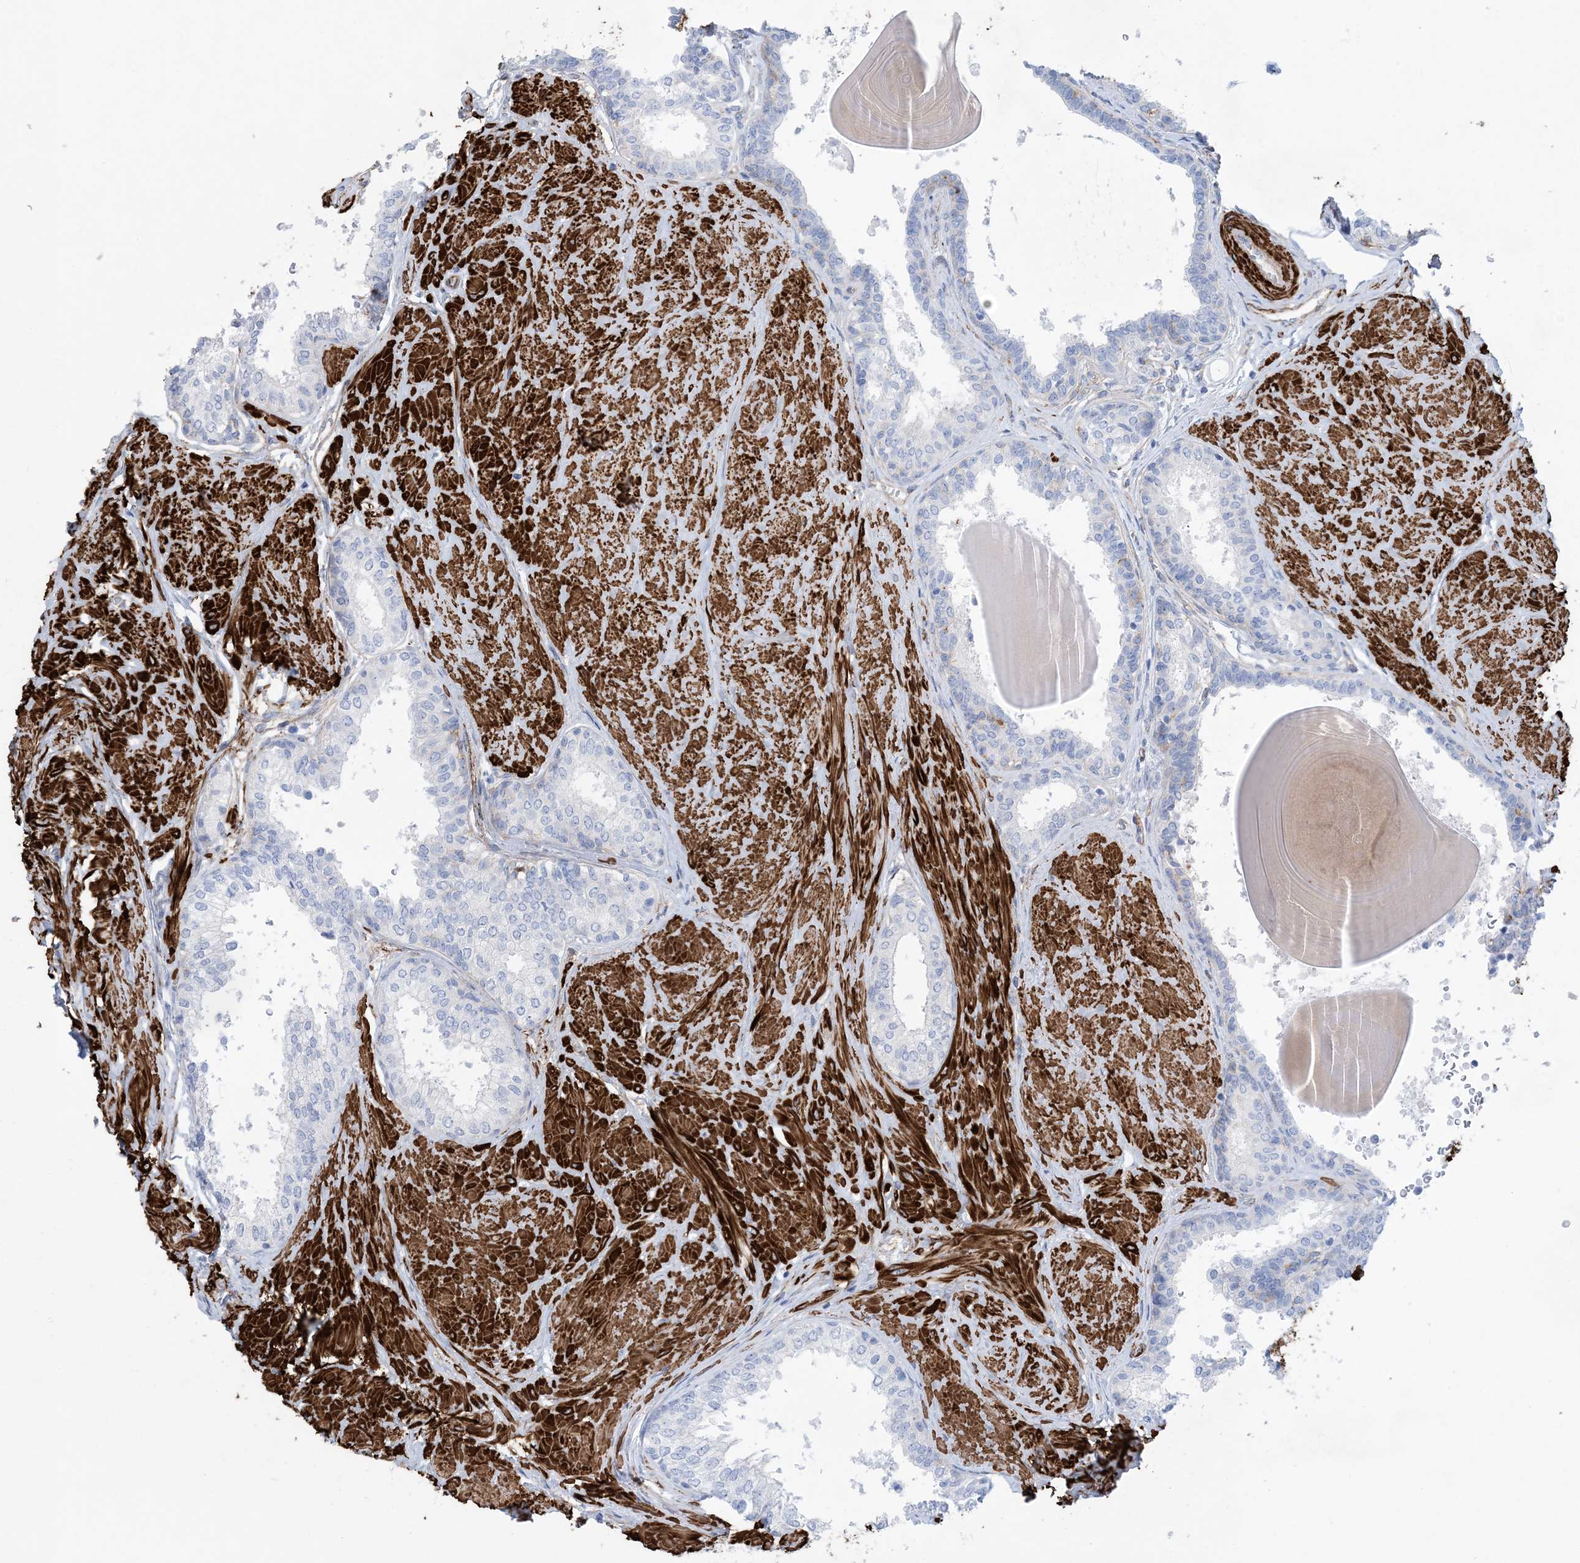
{"staining": {"intensity": "negative", "quantity": "none", "location": "none"}, "tissue": "prostate", "cell_type": "Glandular cells", "image_type": "normal", "snomed": [{"axis": "morphology", "description": "Normal tissue, NOS"}, {"axis": "topography", "description": "Prostate"}], "caption": "A high-resolution micrograph shows IHC staining of normal prostate, which shows no significant positivity in glandular cells. (Brightfield microscopy of DAB (3,3'-diaminobenzidine) IHC at high magnification).", "gene": "SHANK1", "patient": {"sex": "male", "age": 48}}